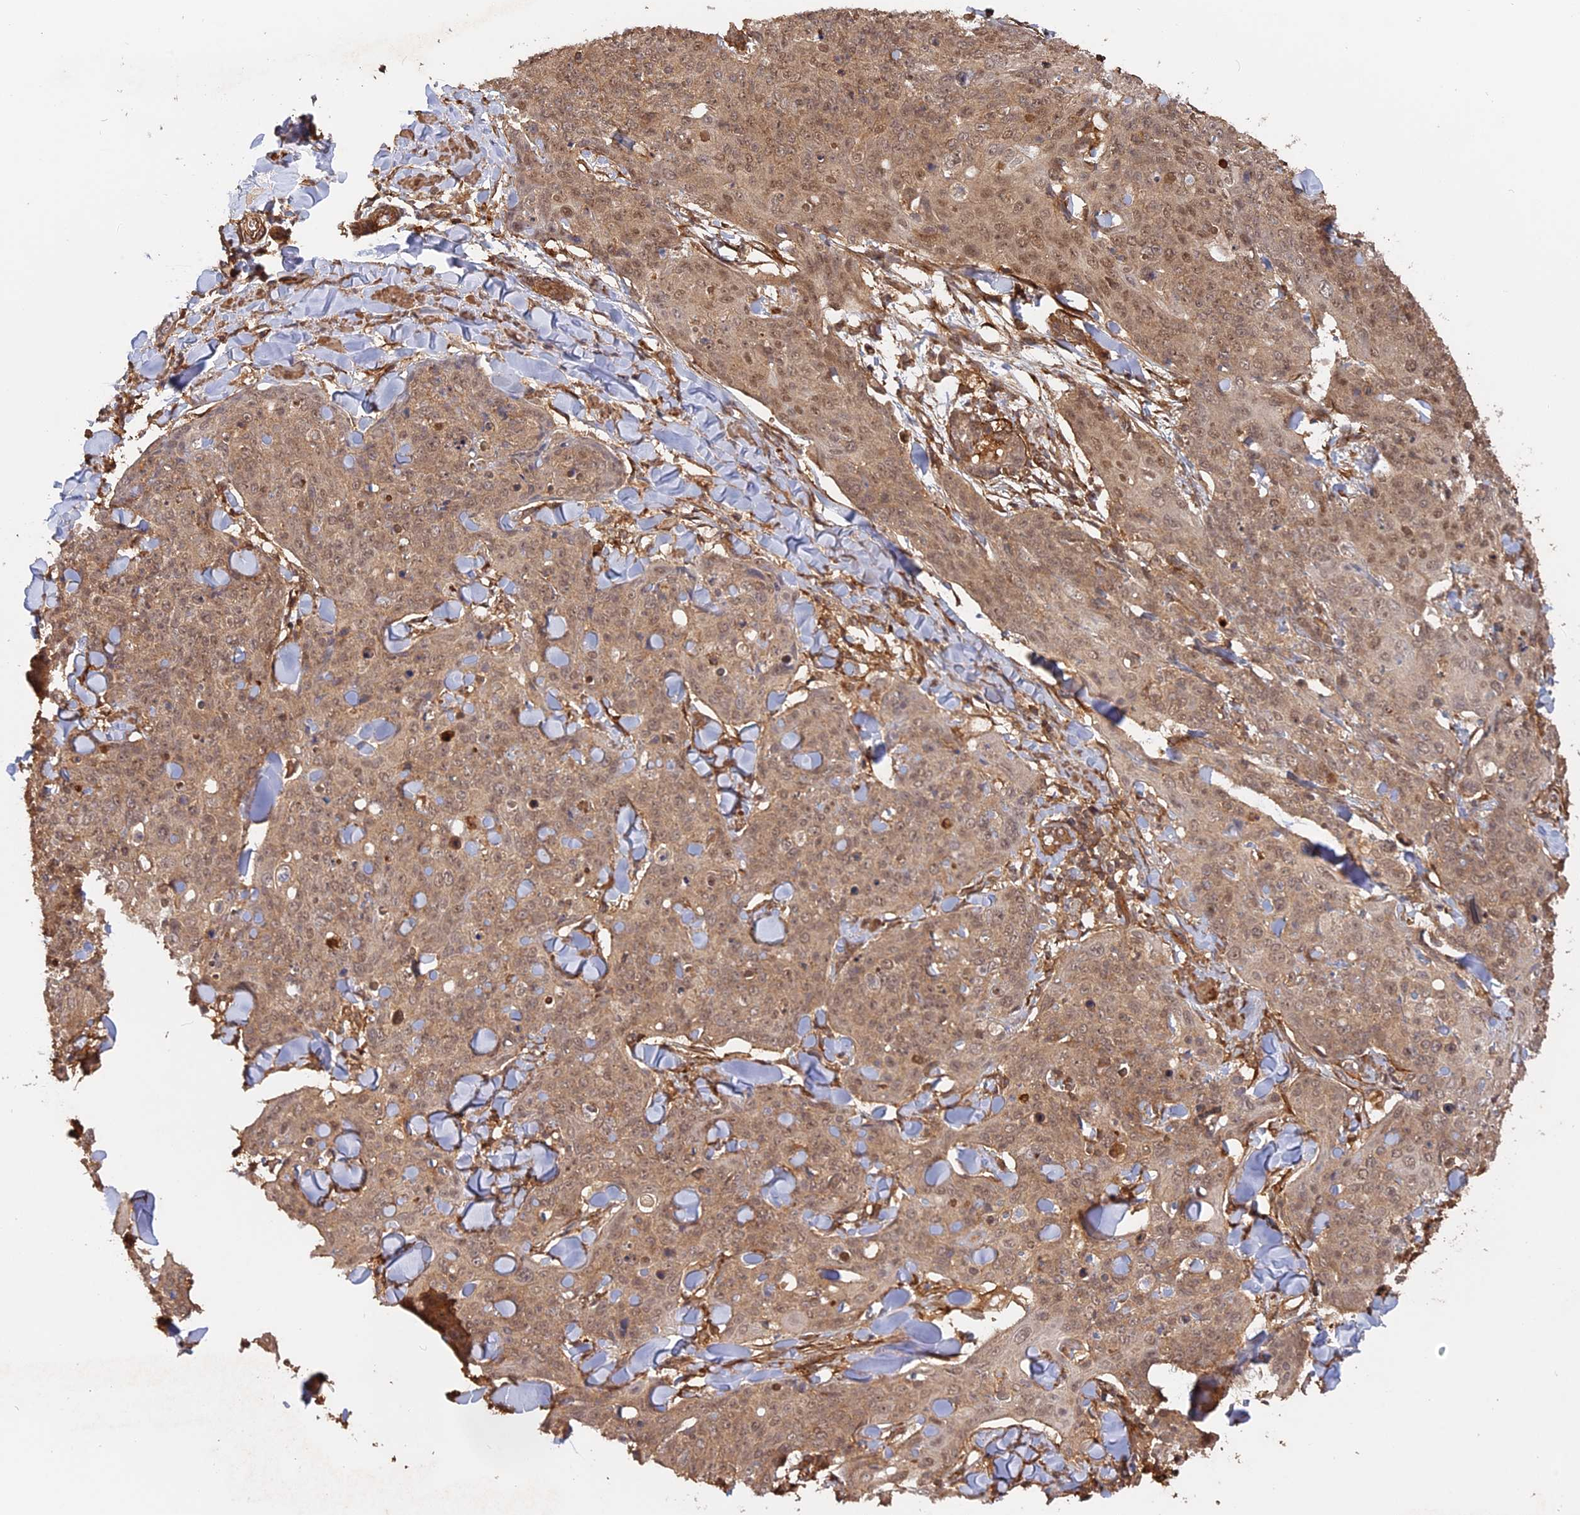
{"staining": {"intensity": "weak", "quantity": ">75%", "location": "cytoplasmic/membranous,nuclear"}, "tissue": "skin cancer", "cell_type": "Tumor cells", "image_type": "cancer", "snomed": [{"axis": "morphology", "description": "Squamous cell carcinoma, NOS"}, {"axis": "topography", "description": "Skin"}, {"axis": "topography", "description": "Vulva"}], "caption": "This photomicrograph exhibits immunohistochemistry (IHC) staining of skin squamous cell carcinoma, with low weak cytoplasmic/membranous and nuclear staining in approximately >75% of tumor cells.", "gene": "CCDC174", "patient": {"sex": "female", "age": 85}}